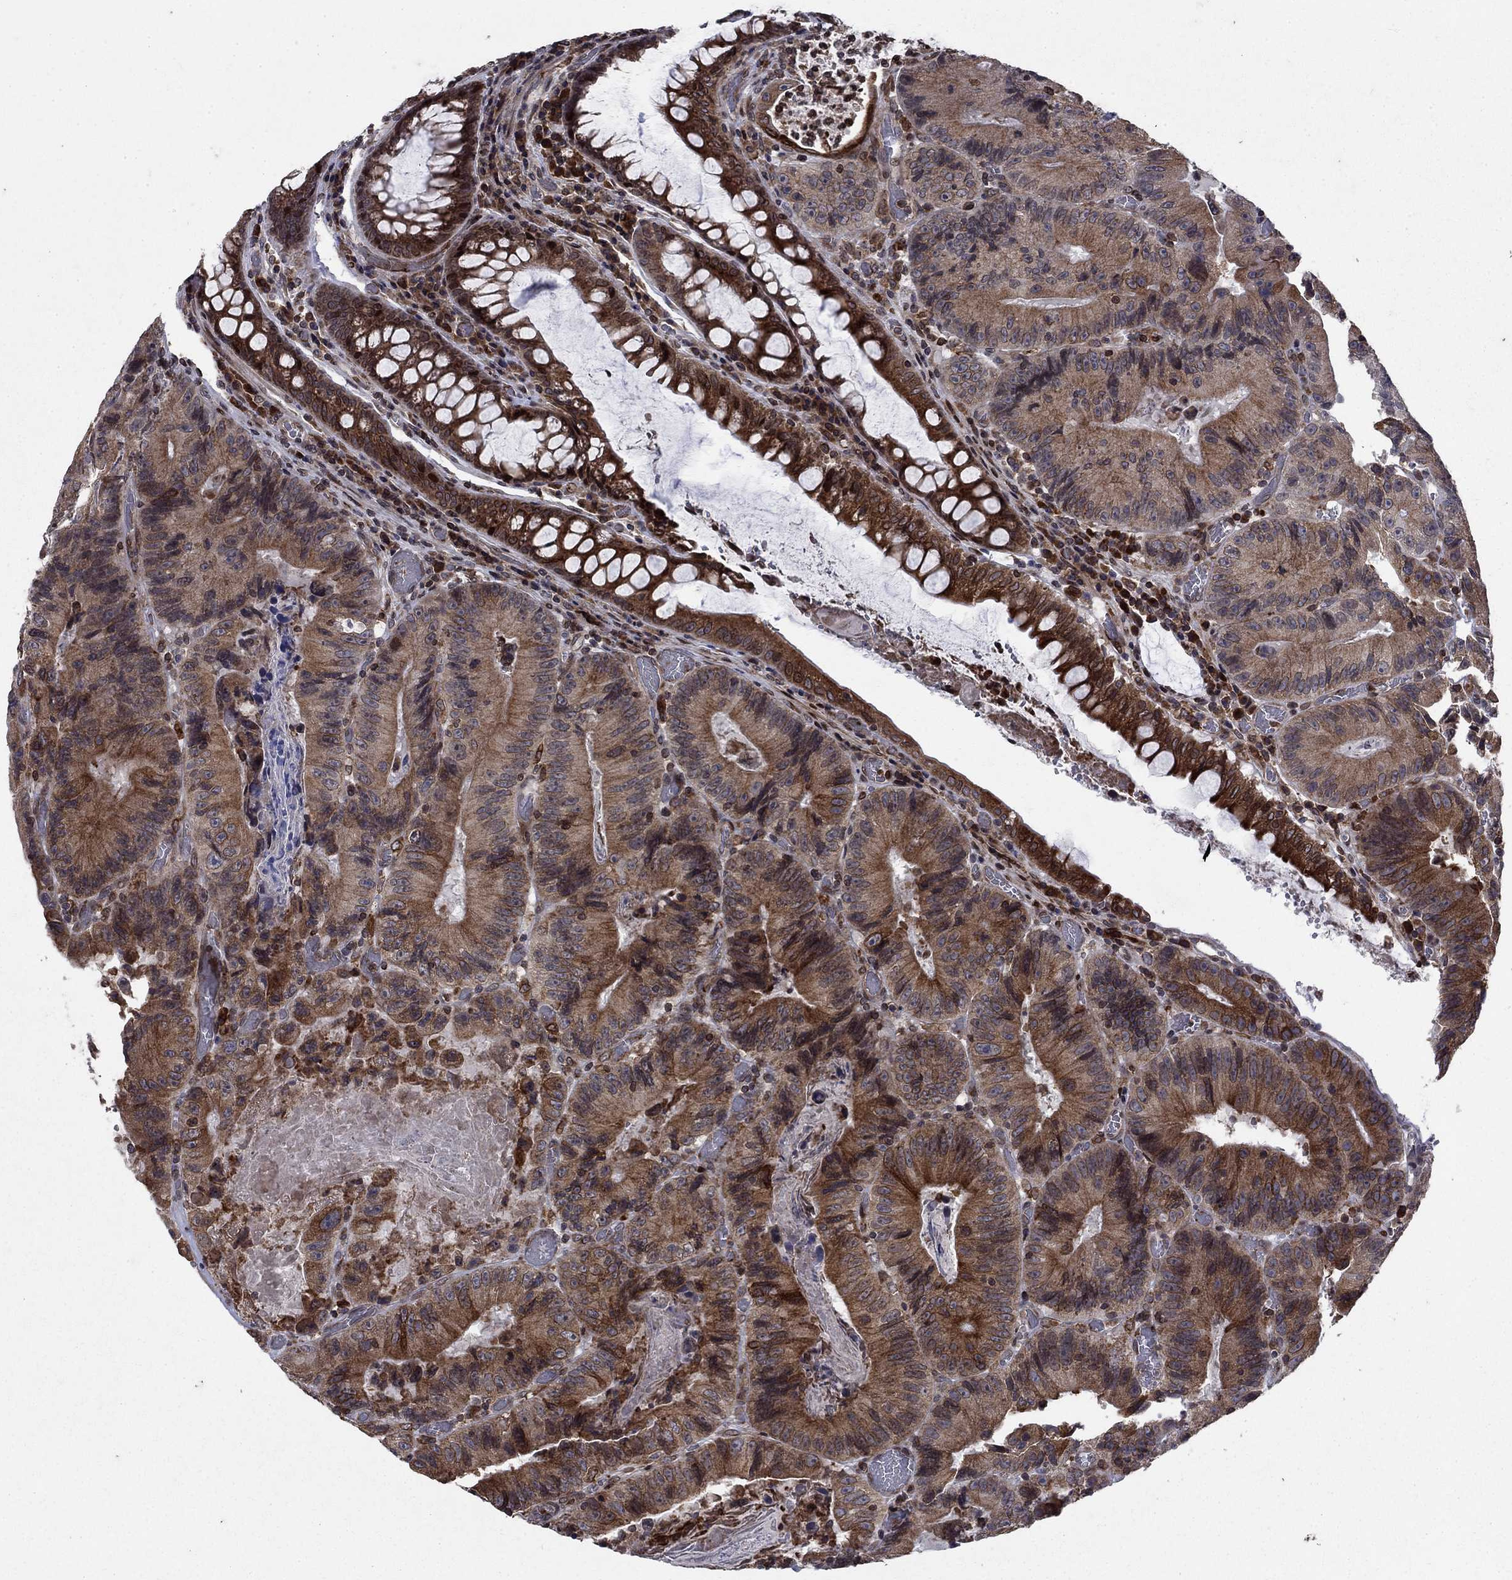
{"staining": {"intensity": "moderate", "quantity": ">75%", "location": "cytoplasmic/membranous"}, "tissue": "colorectal cancer", "cell_type": "Tumor cells", "image_type": "cancer", "snomed": [{"axis": "morphology", "description": "Adenocarcinoma, NOS"}, {"axis": "topography", "description": "Colon"}], "caption": "An immunohistochemistry photomicrograph of tumor tissue is shown. Protein staining in brown shows moderate cytoplasmic/membranous positivity in adenocarcinoma (colorectal) within tumor cells.", "gene": "DHRS7", "patient": {"sex": "female", "age": 86}}